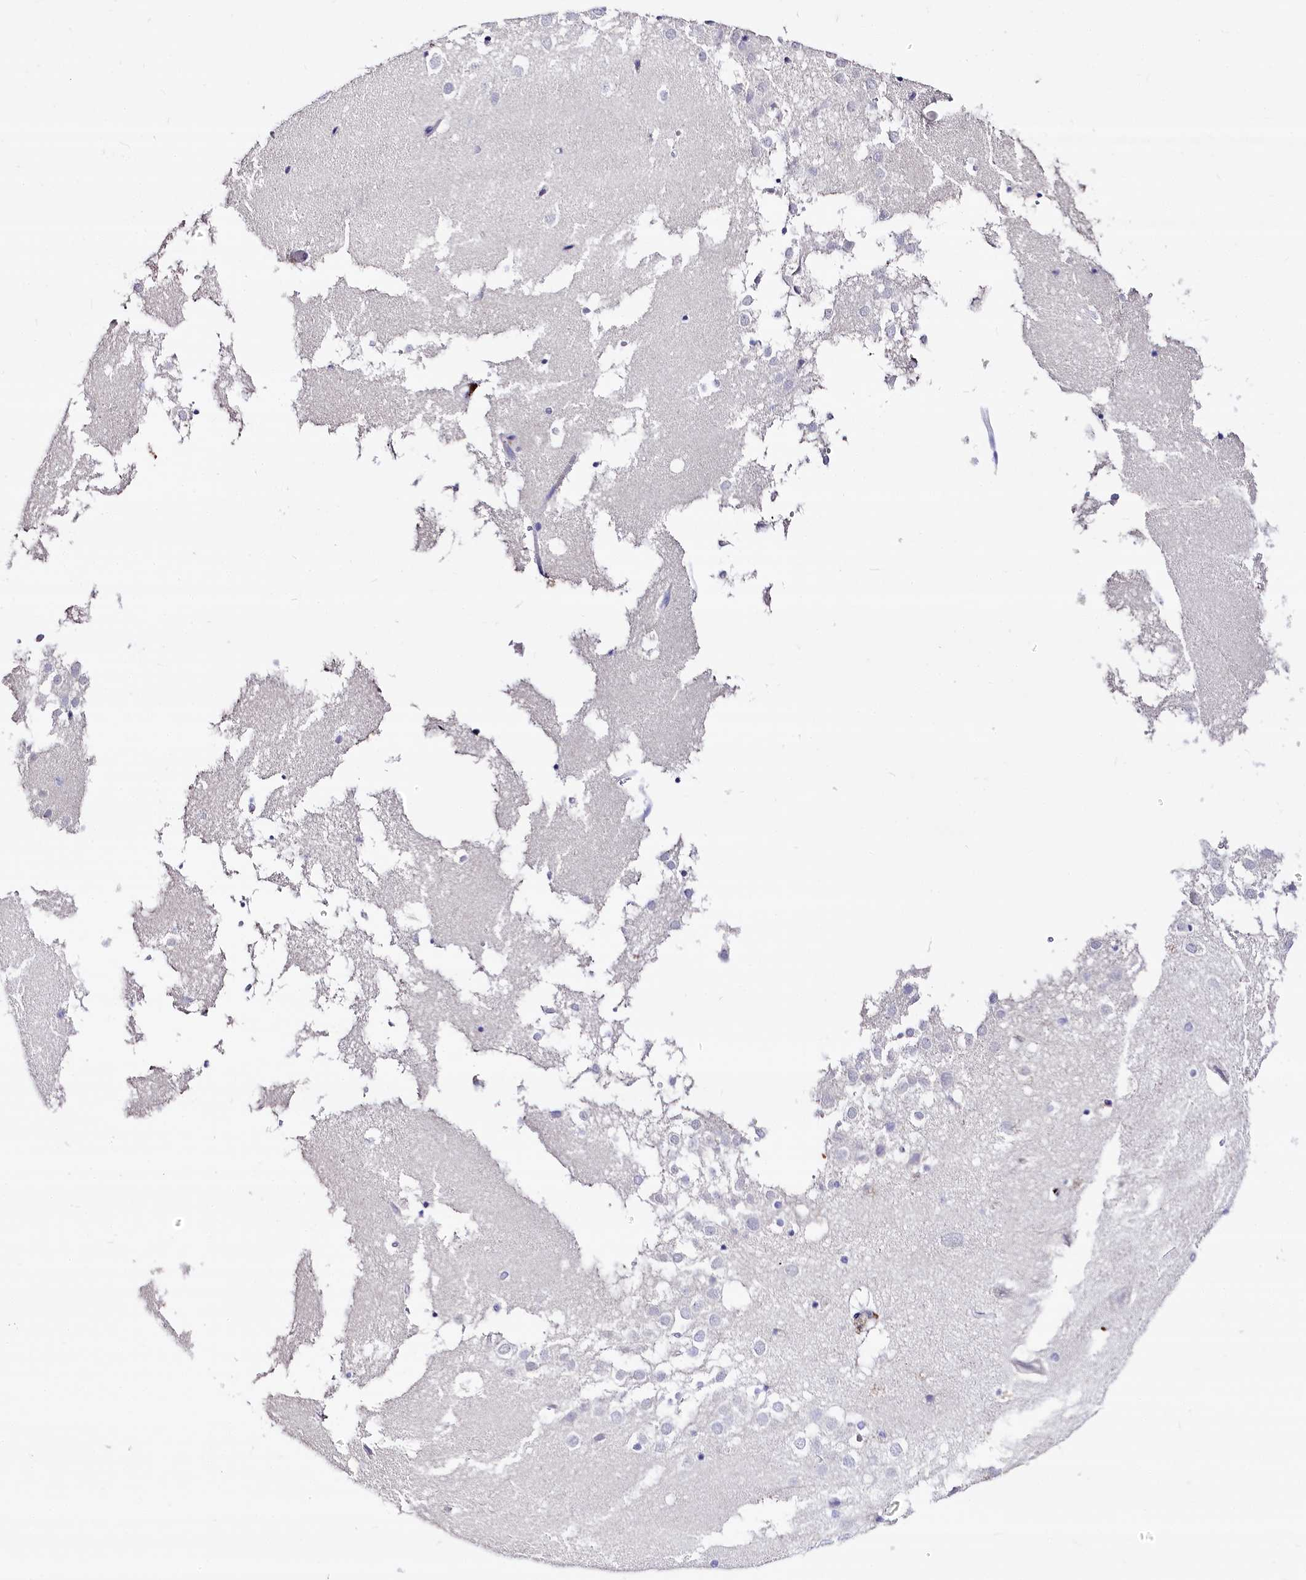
{"staining": {"intensity": "negative", "quantity": "none", "location": "none"}, "tissue": "hippocampus", "cell_type": "Glial cells", "image_type": "normal", "snomed": [{"axis": "morphology", "description": "Normal tissue, NOS"}, {"axis": "topography", "description": "Hippocampus"}], "caption": "Glial cells show no significant protein expression in benign hippocampus. (DAB immunohistochemistry (IHC) with hematoxylin counter stain).", "gene": "CLEC4M", "patient": {"sex": "female", "age": 52}}